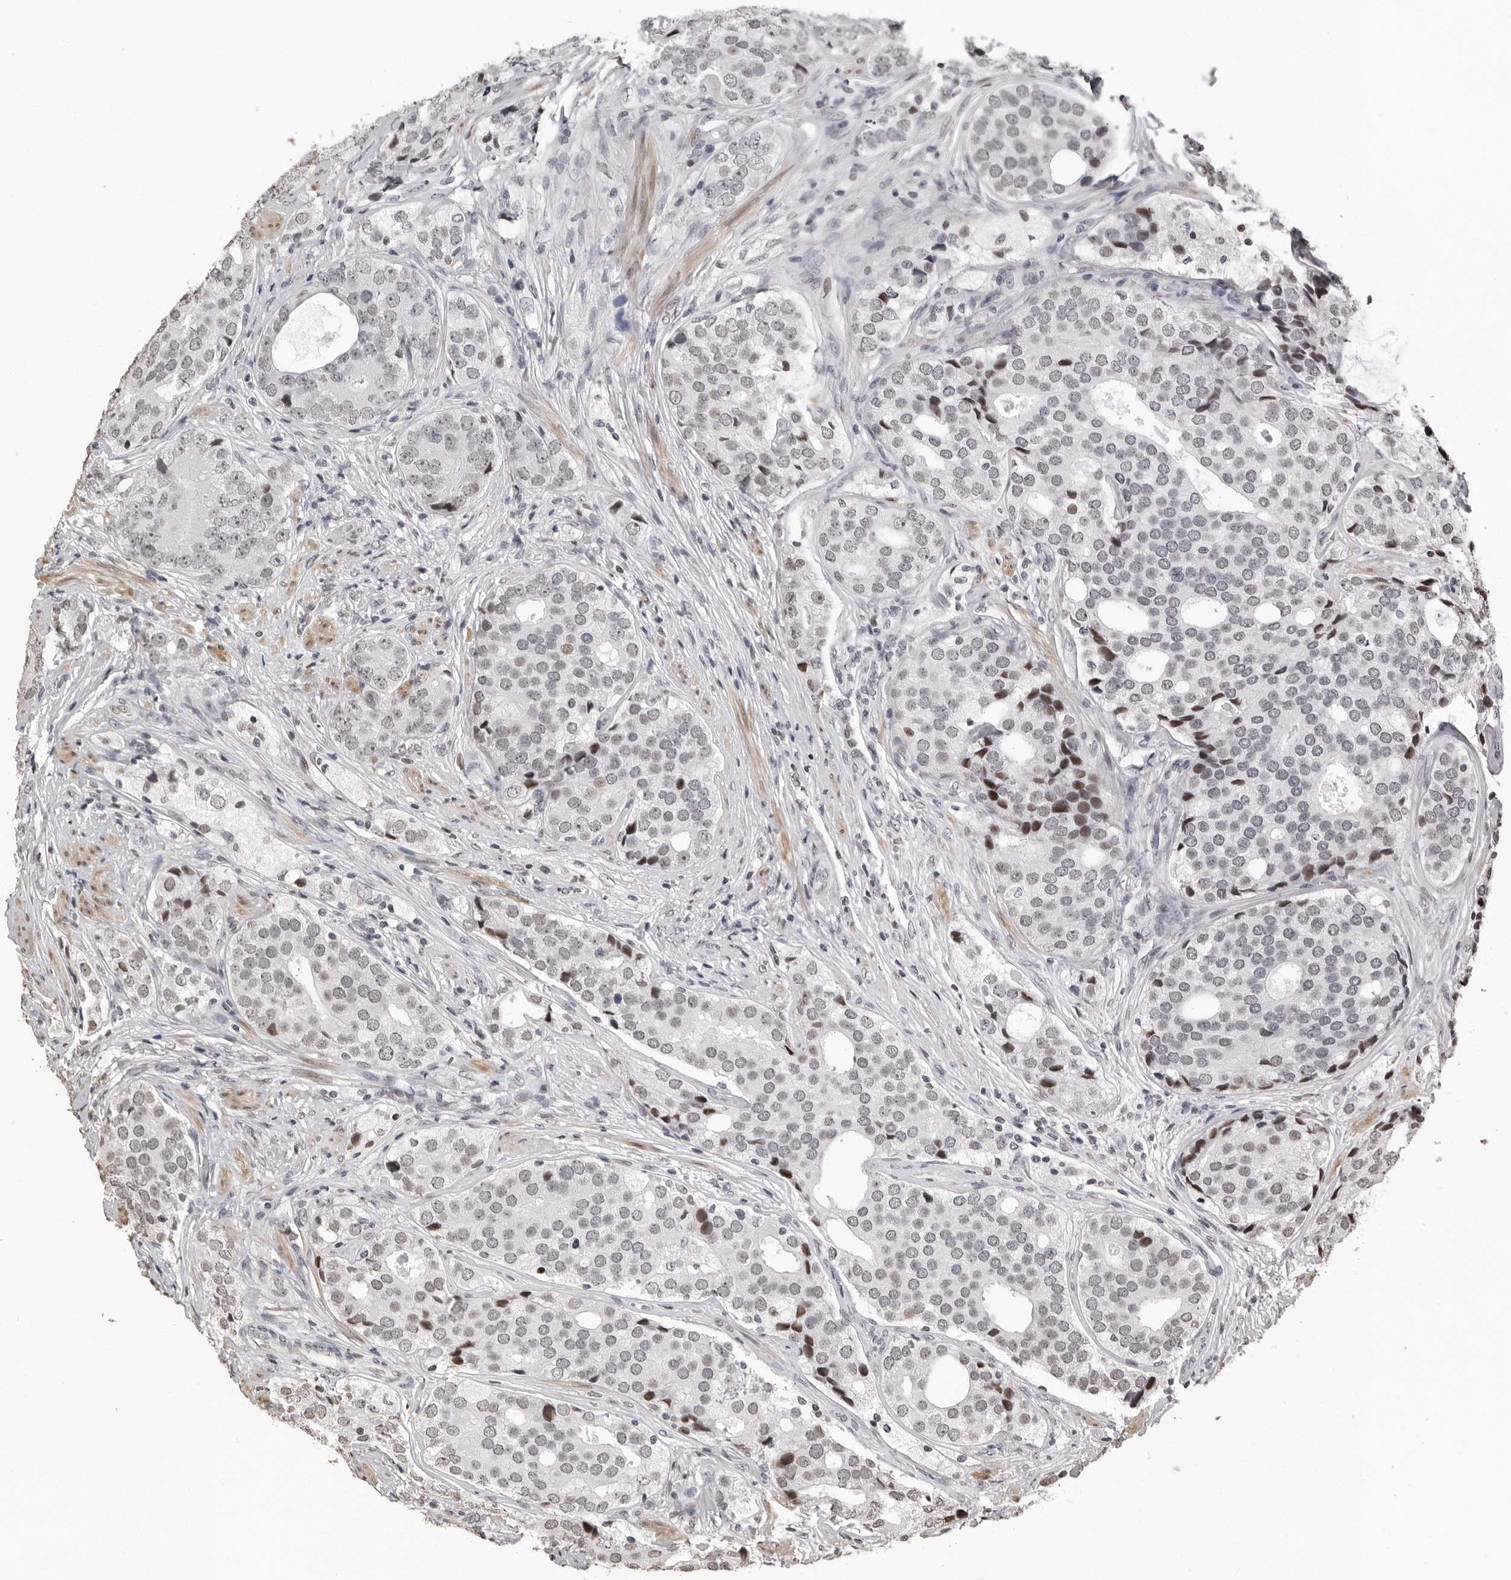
{"staining": {"intensity": "weak", "quantity": "<25%", "location": "nuclear"}, "tissue": "prostate cancer", "cell_type": "Tumor cells", "image_type": "cancer", "snomed": [{"axis": "morphology", "description": "Adenocarcinoma, High grade"}, {"axis": "topography", "description": "Prostate"}], "caption": "Tumor cells show no significant staining in prostate adenocarcinoma (high-grade).", "gene": "ORC1", "patient": {"sex": "male", "age": 56}}